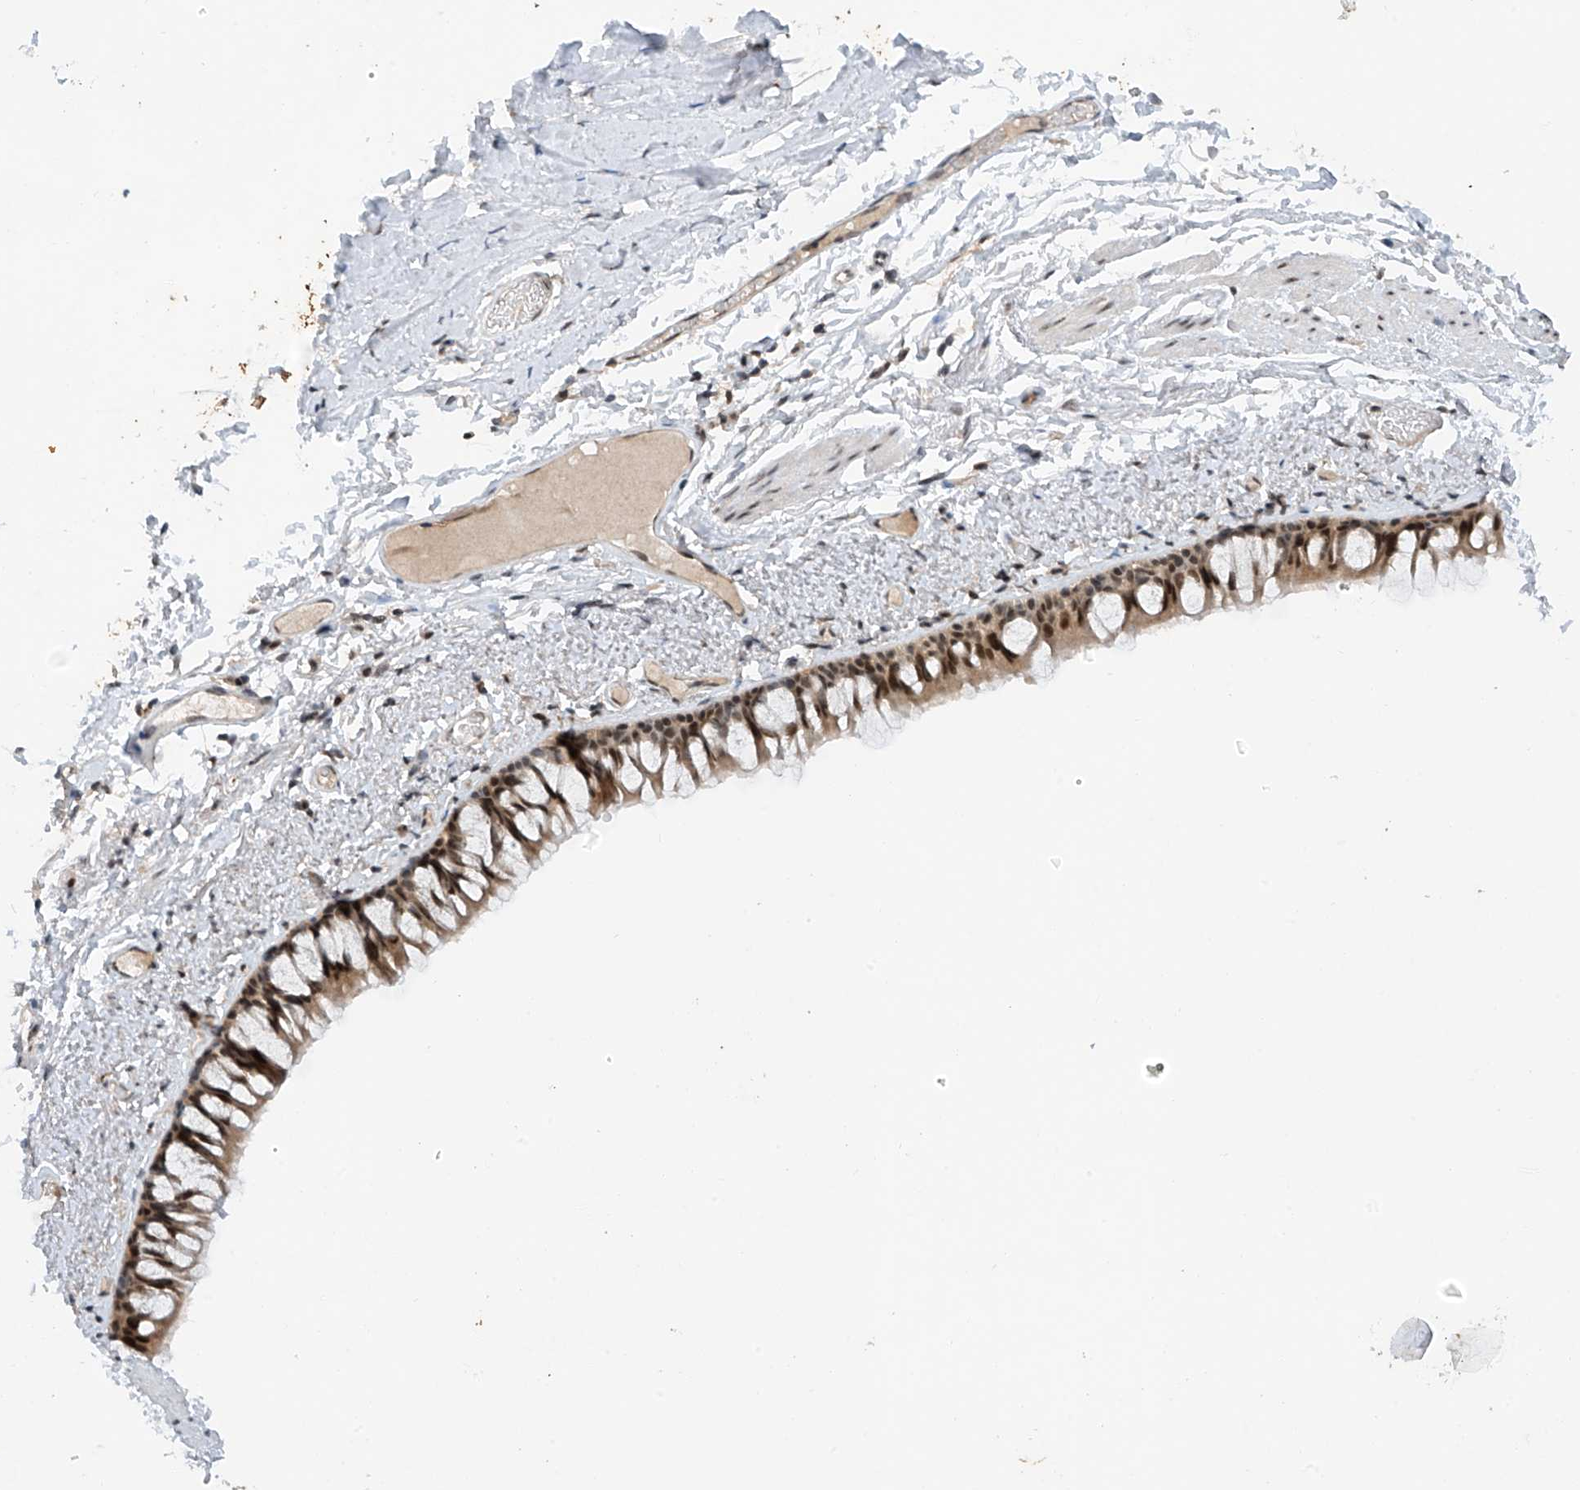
{"staining": {"intensity": "moderate", "quantity": ">75%", "location": "cytoplasmic/membranous,nuclear"}, "tissue": "bronchus", "cell_type": "Respiratory epithelial cells", "image_type": "normal", "snomed": [{"axis": "morphology", "description": "Normal tissue, NOS"}, {"axis": "topography", "description": "Cartilage tissue"}, {"axis": "topography", "description": "Bronchus"}], "caption": "Protein expression analysis of normal bronchus reveals moderate cytoplasmic/membranous,nuclear positivity in approximately >75% of respiratory epithelial cells.", "gene": "RPAIN", "patient": {"sex": "female", "age": 73}}